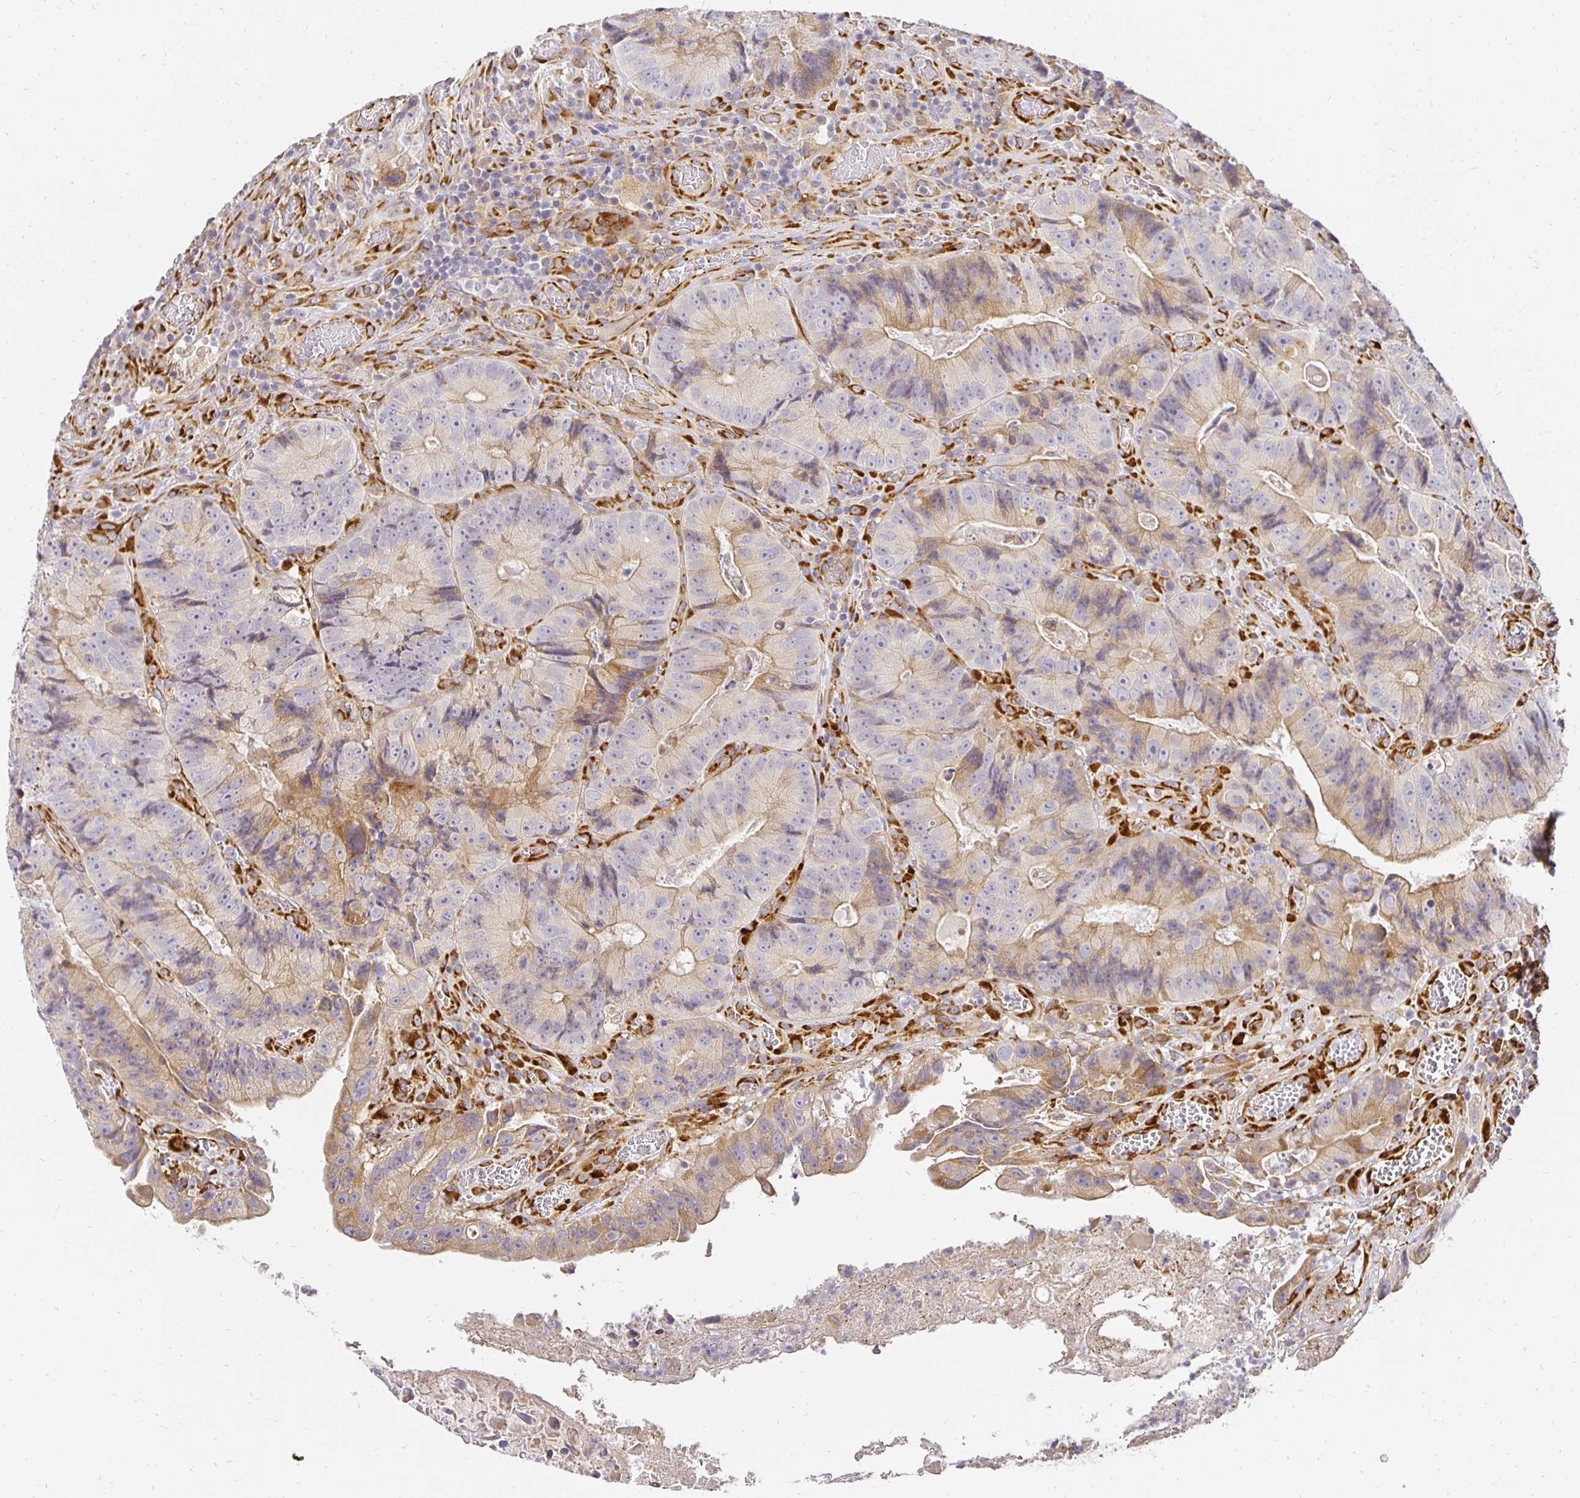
{"staining": {"intensity": "weak", "quantity": "25%-75%", "location": "cytoplasmic/membranous"}, "tissue": "colorectal cancer", "cell_type": "Tumor cells", "image_type": "cancer", "snomed": [{"axis": "morphology", "description": "Adenocarcinoma, NOS"}, {"axis": "topography", "description": "Colon"}], "caption": "Colorectal adenocarcinoma stained for a protein (brown) shows weak cytoplasmic/membranous positive positivity in about 25%-75% of tumor cells.", "gene": "PLOD1", "patient": {"sex": "female", "age": 86}}